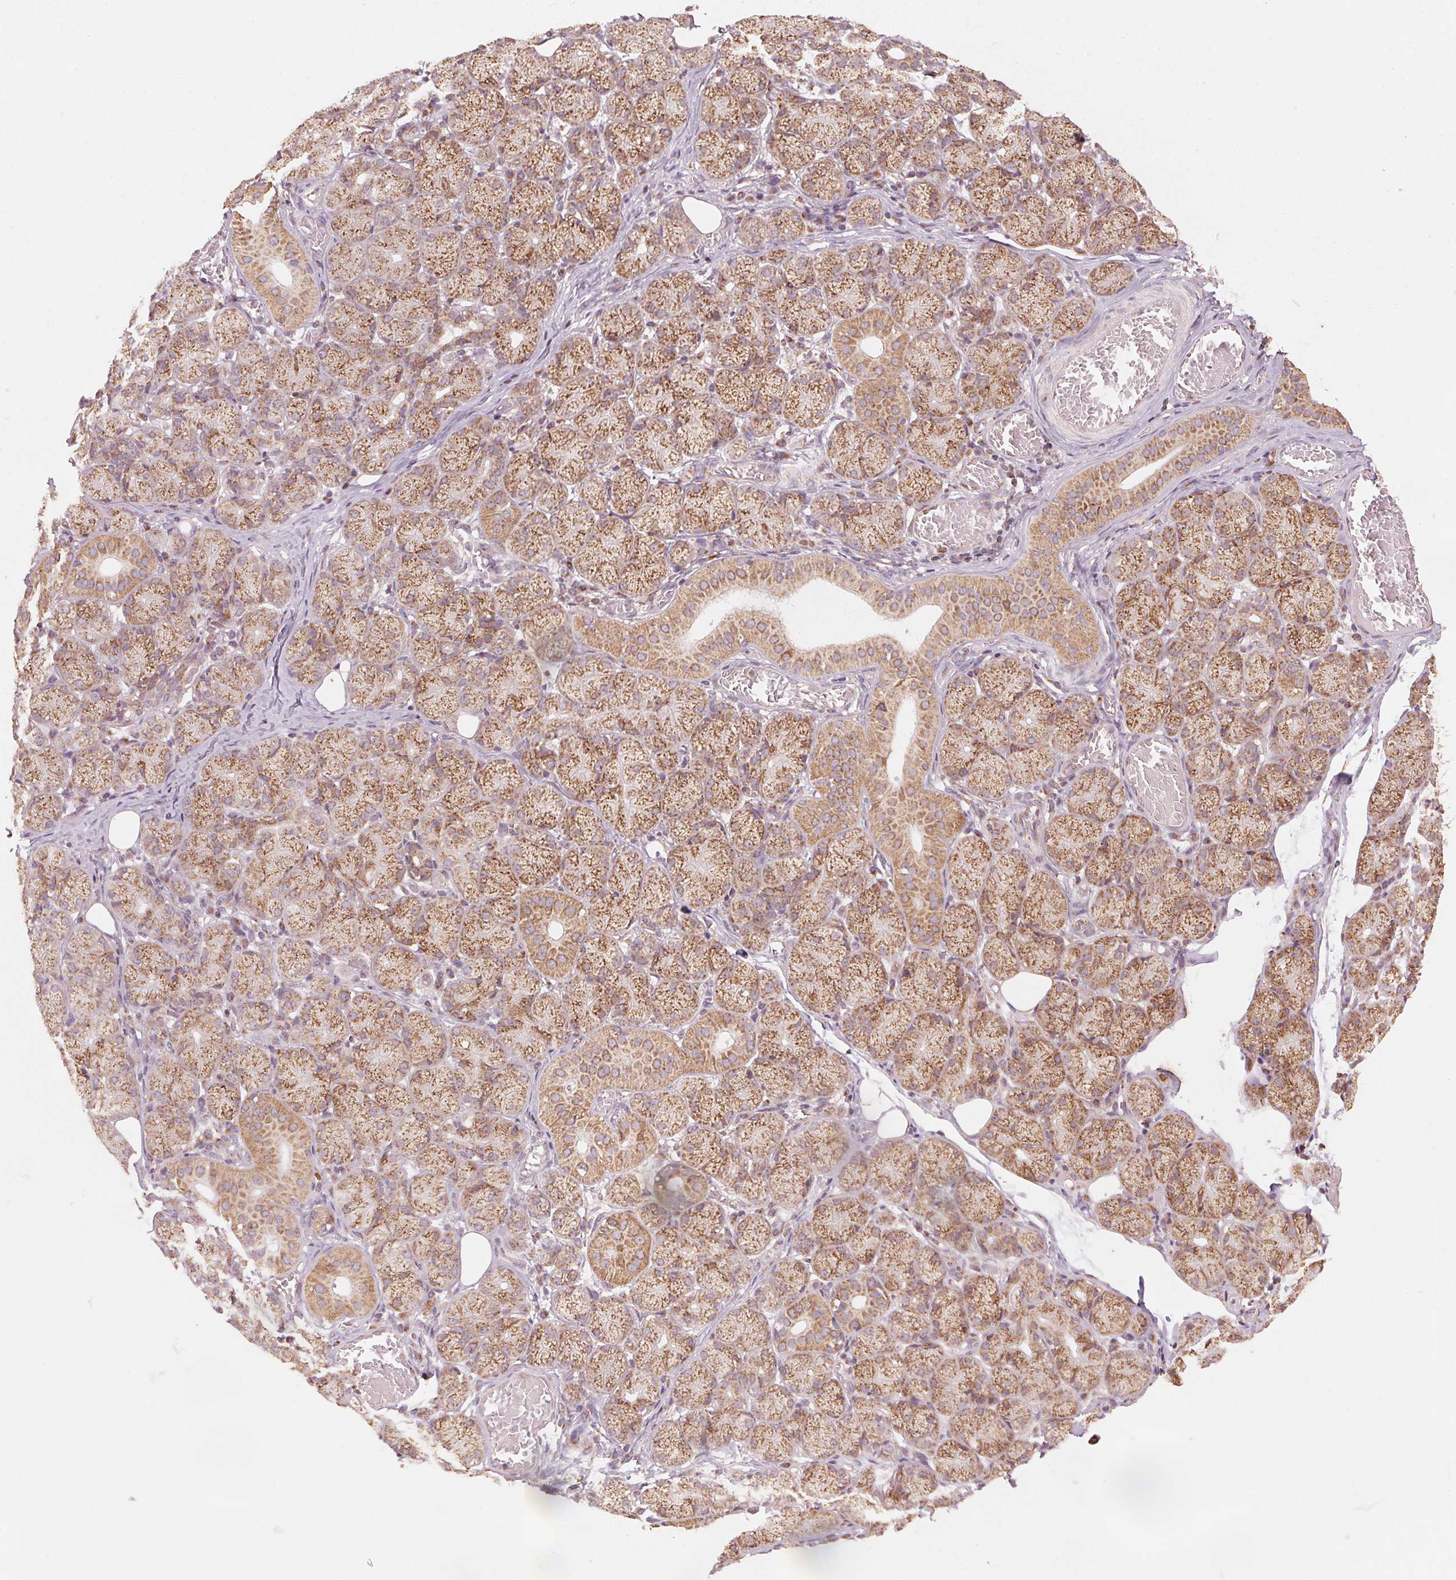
{"staining": {"intensity": "strong", "quantity": ">75%", "location": "cytoplasmic/membranous"}, "tissue": "salivary gland", "cell_type": "Glandular cells", "image_type": "normal", "snomed": [{"axis": "morphology", "description": "Normal tissue, NOS"}, {"axis": "topography", "description": "Salivary gland"}, {"axis": "topography", "description": "Peripheral nerve tissue"}], "caption": "Salivary gland stained with DAB IHC displays high levels of strong cytoplasmic/membranous staining in approximately >75% of glandular cells.", "gene": "TOMM70", "patient": {"sex": "female", "age": 24}}